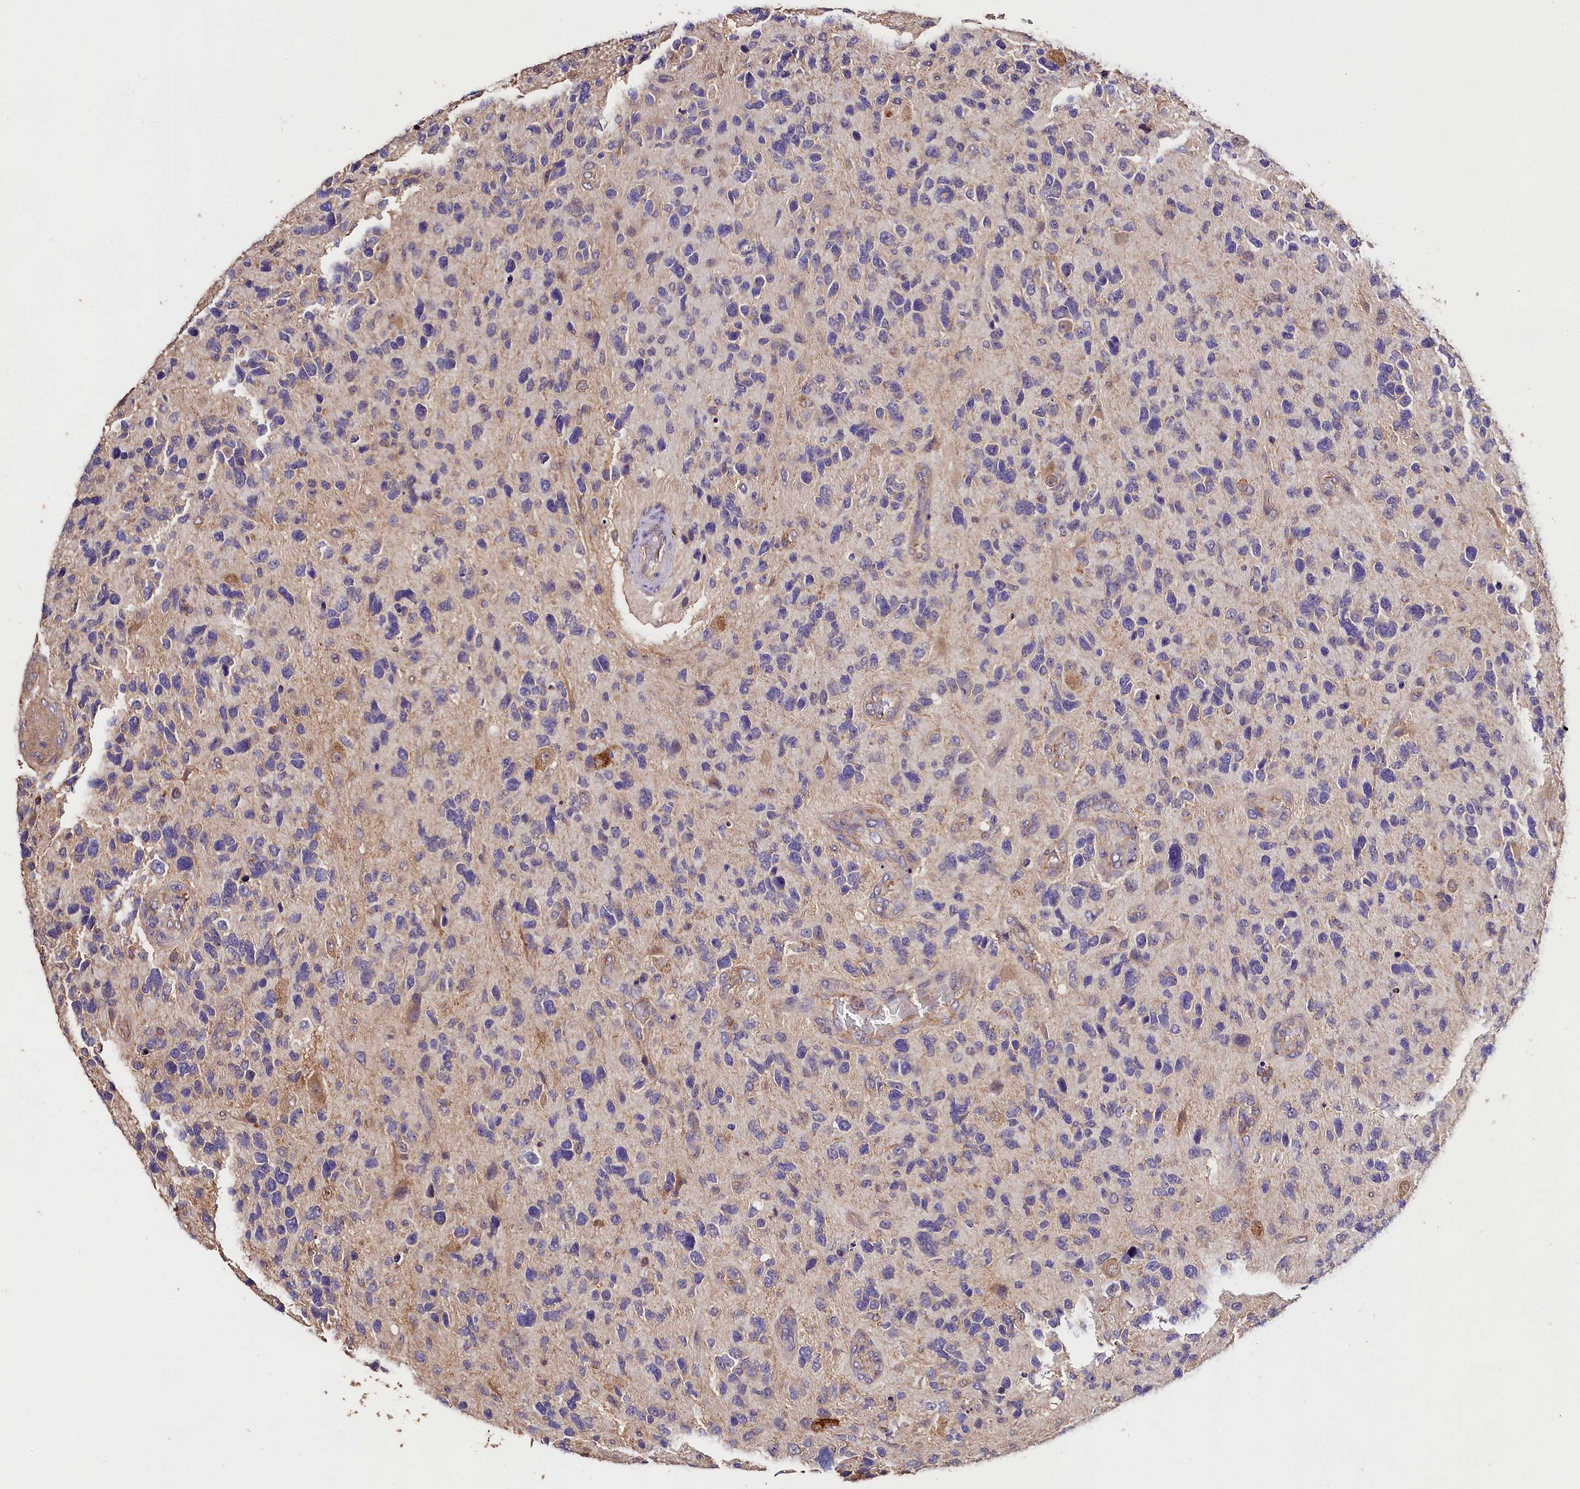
{"staining": {"intensity": "negative", "quantity": "none", "location": "none"}, "tissue": "glioma", "cell_type": "Tumor cells", "image_type": "cancer", "snomed": [{"axis": "morphology", "description": "Glioma, malignant, High grade"}, {"axis": "topography", "description": "Brain"}], "caption": "Tumor cells are negative for brown protein staining in glioma.", "gene": "OAS3", "patient": {"sex": "female", "age": 58}}